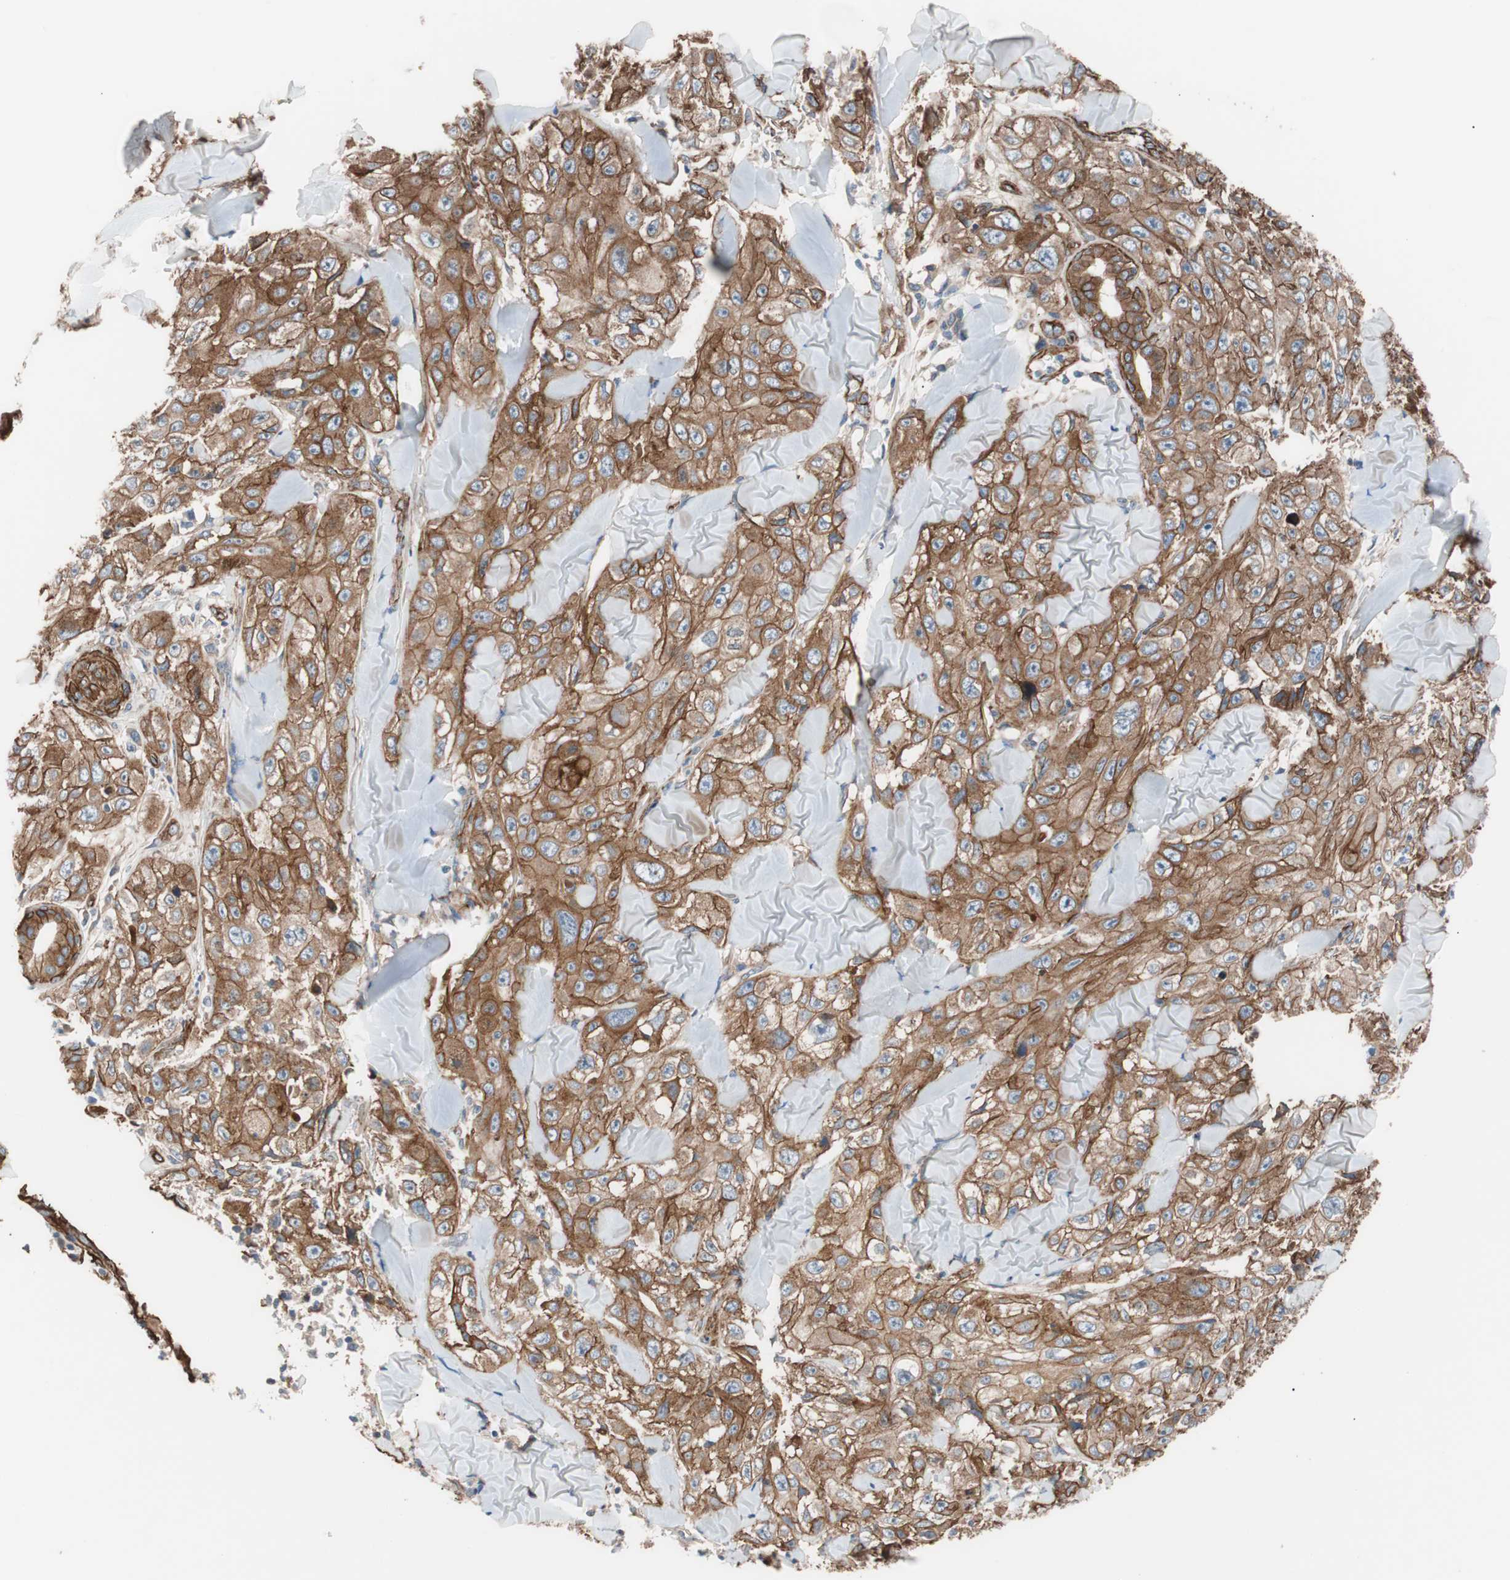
{"staining": {"intensity": "moderate", "quantity": ">75%", "location": "cytoplasmic/membranous"}, "tissue": "skin cancer", "cell_type": "Tumor cells", "image_type": "cancer", "snomed": [{"axis": "morphology", "description": "Squamous cell carcinoma, NOS"}, {"axis": "topography", "description": "Skin"}], "caption": "Protein expression analysis of squamous cell carcinoma (skin) displays moderate cytoplasmic/membranous staining in about >75% of tumor cells.", "gene": "SPINT1", "patient": {"sex": "male", "age": 86}}